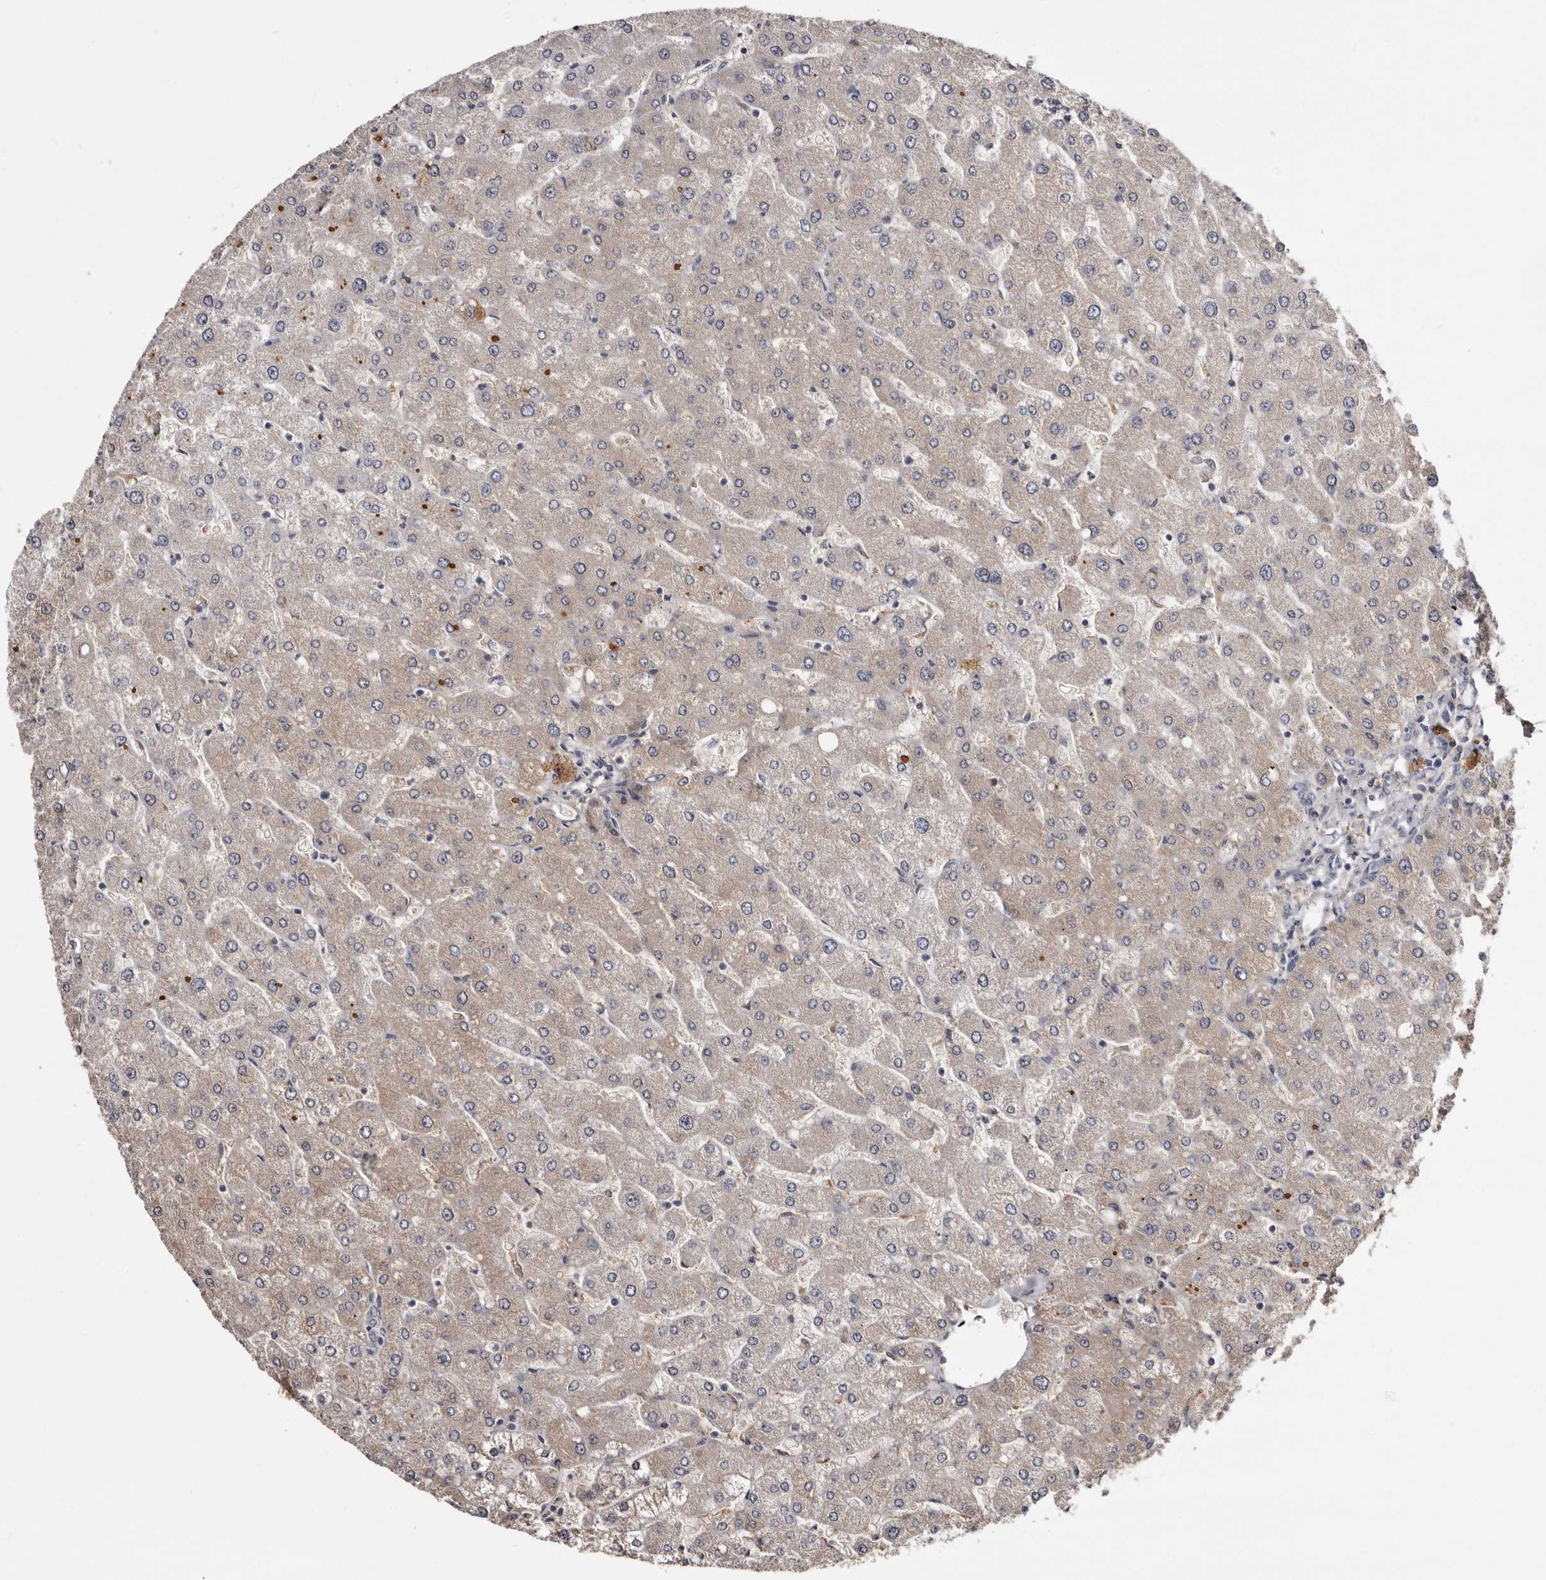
{"staining": {"intensity": "negative", "quantity": "none", "location": "none"}, "tissue": "liver", "cell_type": "Cholangiocytes", "image_type": "normal", "snomed": [{"axis": "morphology", "description": "Normal tissue, NOS"}, {"axis": "topography", "description": "Liver"}], "caption": "The immunohistochemistry image has no significant expression in cholangiocytes of liver. (IHC, brightfield microscopy, high magnification).", "gene": "CYP1B1", "patient": {"sex": "male", "age": 55}}